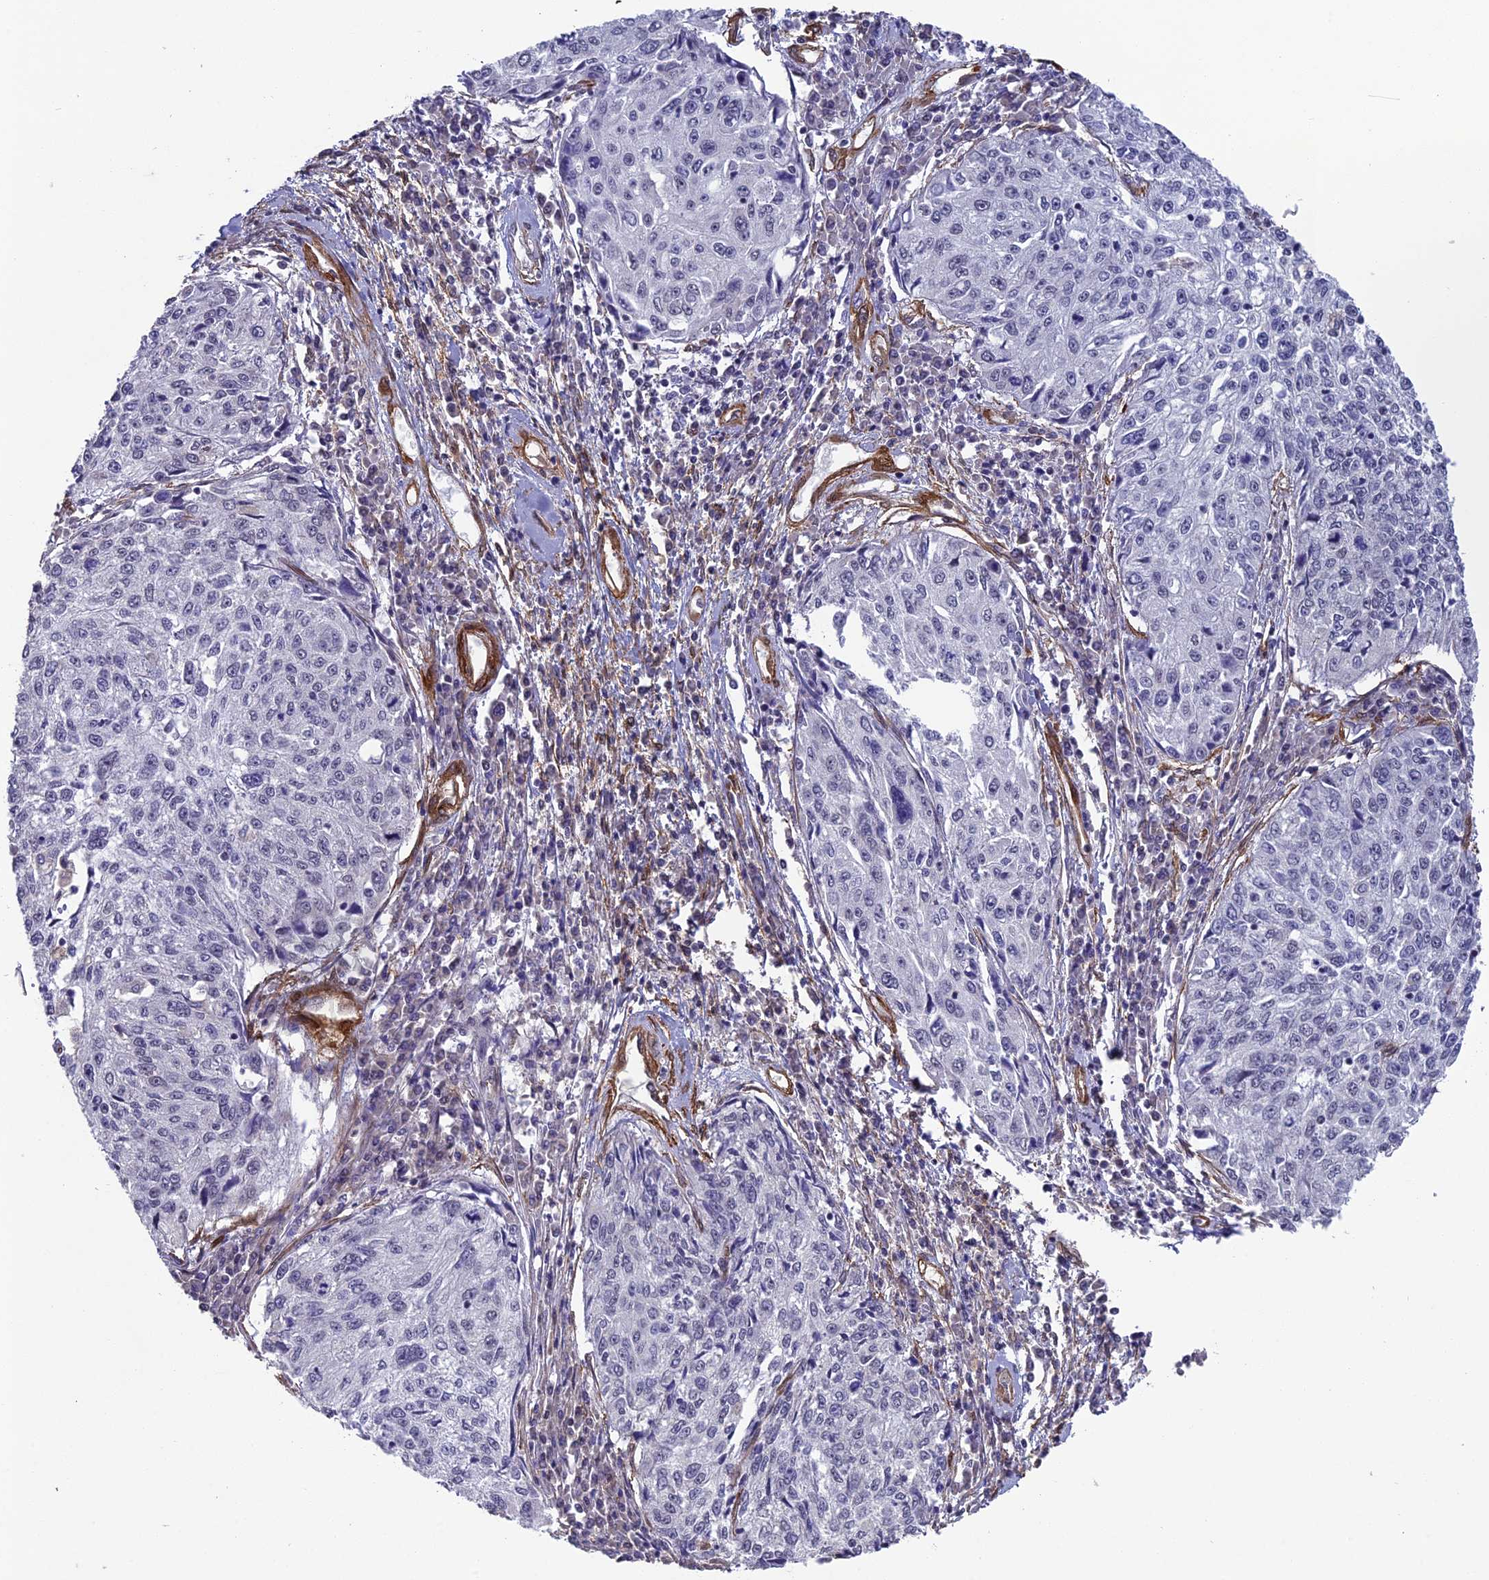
{"staining": {"intensity": "negative", "quantity": "none", "location": "none"}, "tissue": "cervical cancer", "cell_type": "Tumor cells", "image_type": "cancer", "snomed": [{"axis": "morphology", "description": "Squamous cell carcinoma, NOS"}, {"axis": "topography", "description": "Cervix"}], "caption": "Tumor cells are negative for brown protein staining in squamous cell carcinoma (cervical).", "gene": "TNS1", "patient": {"sex": "female", "age": 57}}